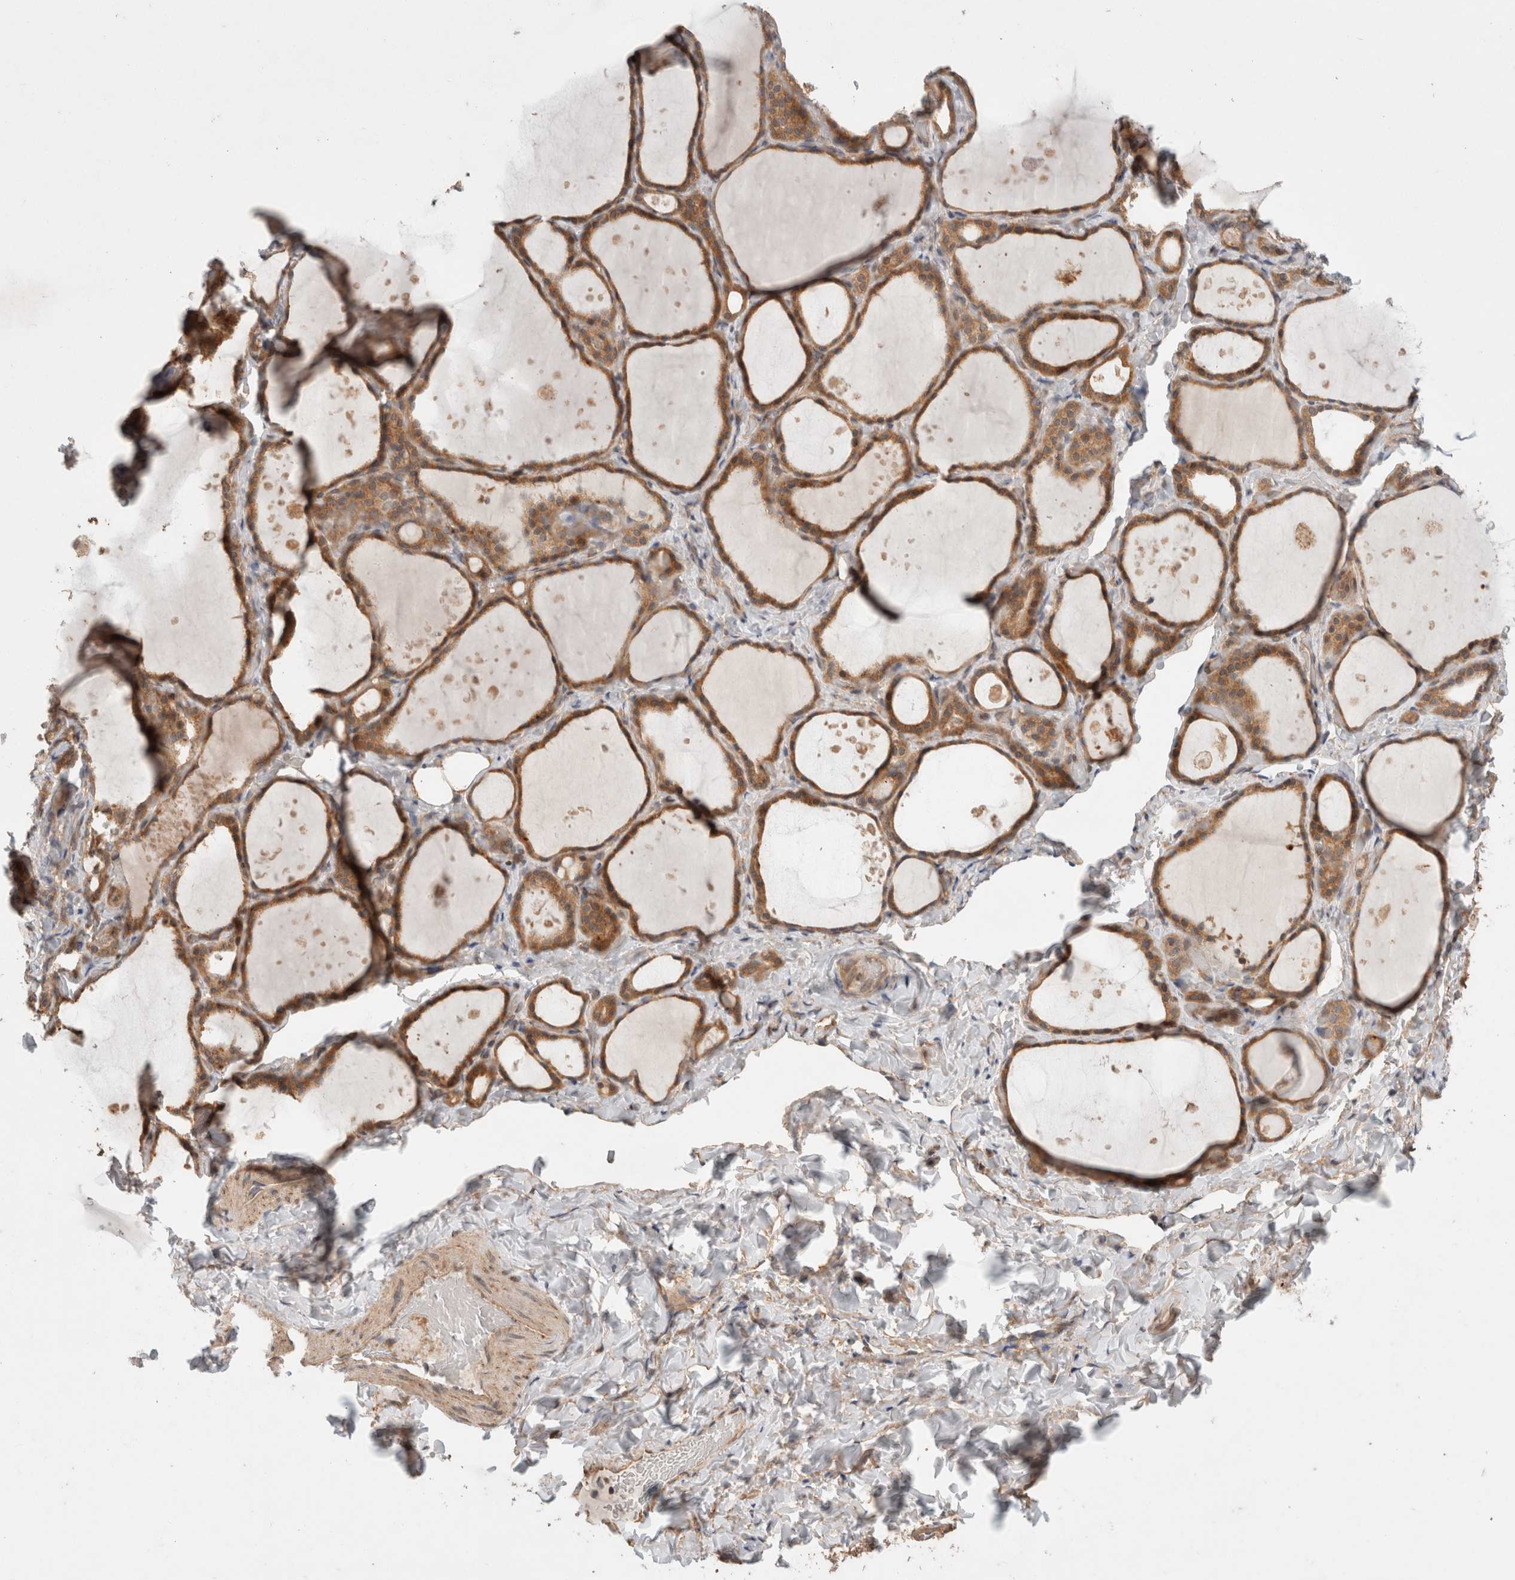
{"staining": {"intensity": "moderate", "quantity": ">75%", "location": "cytoplasmic/membranous"}, "tissue": "thyroid gland", "cell_type": "Glandular cells", "image_type": "normal", "snomed": [{"axis": "morphology", "description": "Normal tissue, NOS"}, {"axis": "topography", "description": "Thyroid gland"}], "caption": "This is a histology image of IHC staining of unremarkable thyroid gland, which shows moderate positivity in the cytoplasmic/membranous of glandular cells.", "gene": "HROB", "patient": {"sex": "female", "age": 44}}